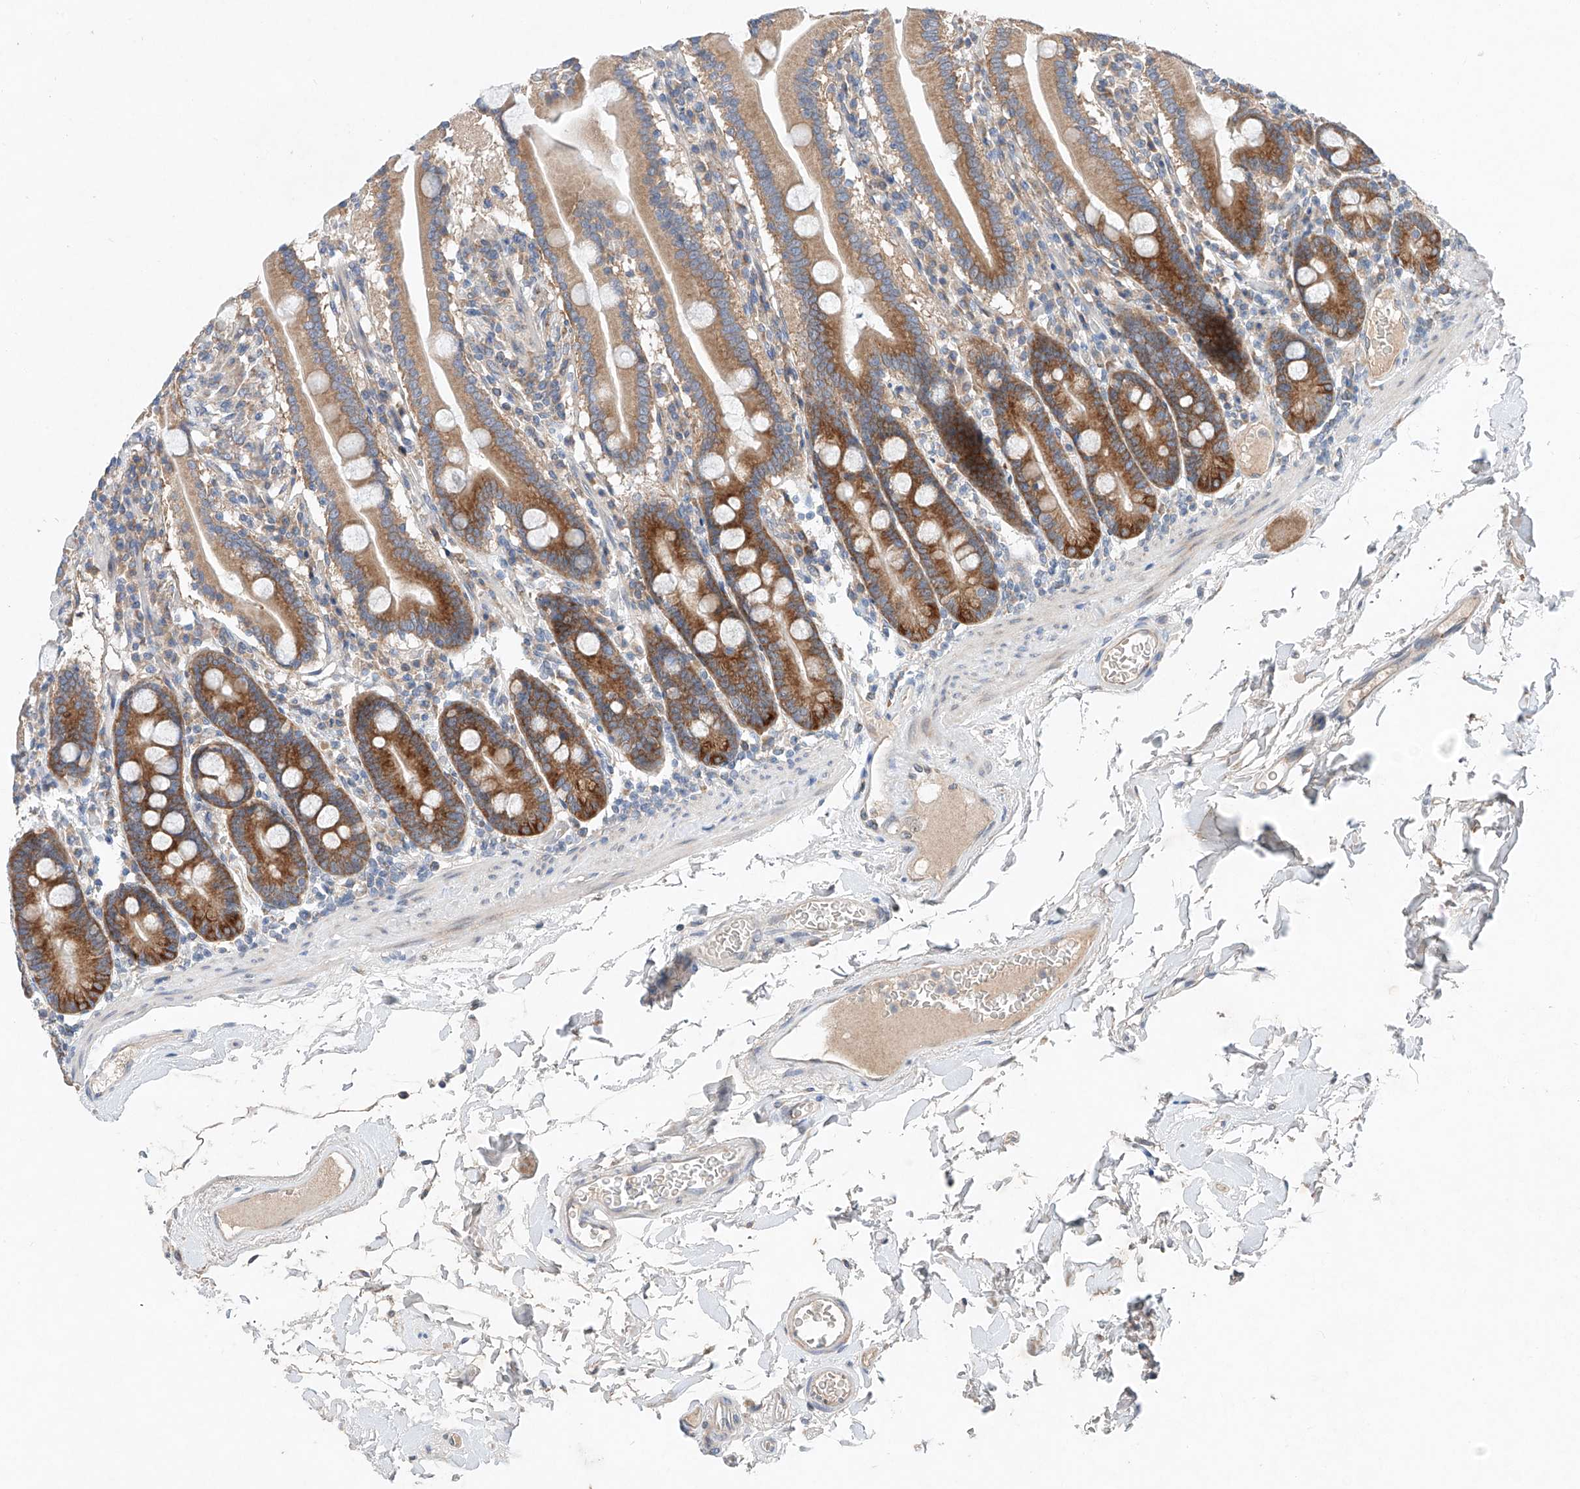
{"staining": {"intensity": "strong", "quantity": ">75%", "location": "cytoplasmic/membranous"}, "tissue": "duodenum", "cell_type": "Glandular cells", "image_type": "normal", "snomed": [{"axis": "morphology", "description": "Normal tissue, NOS"}, {"axis": "topography", "description": "Duodenum"}], "caption": "Glandular cells exhibit high levels of strong cytoplasmic/membranous positivity in about >75% of cells in unremarkable duodenum.", "gene": "FASTK", "patient": {"sex": "male", "age": 55}}